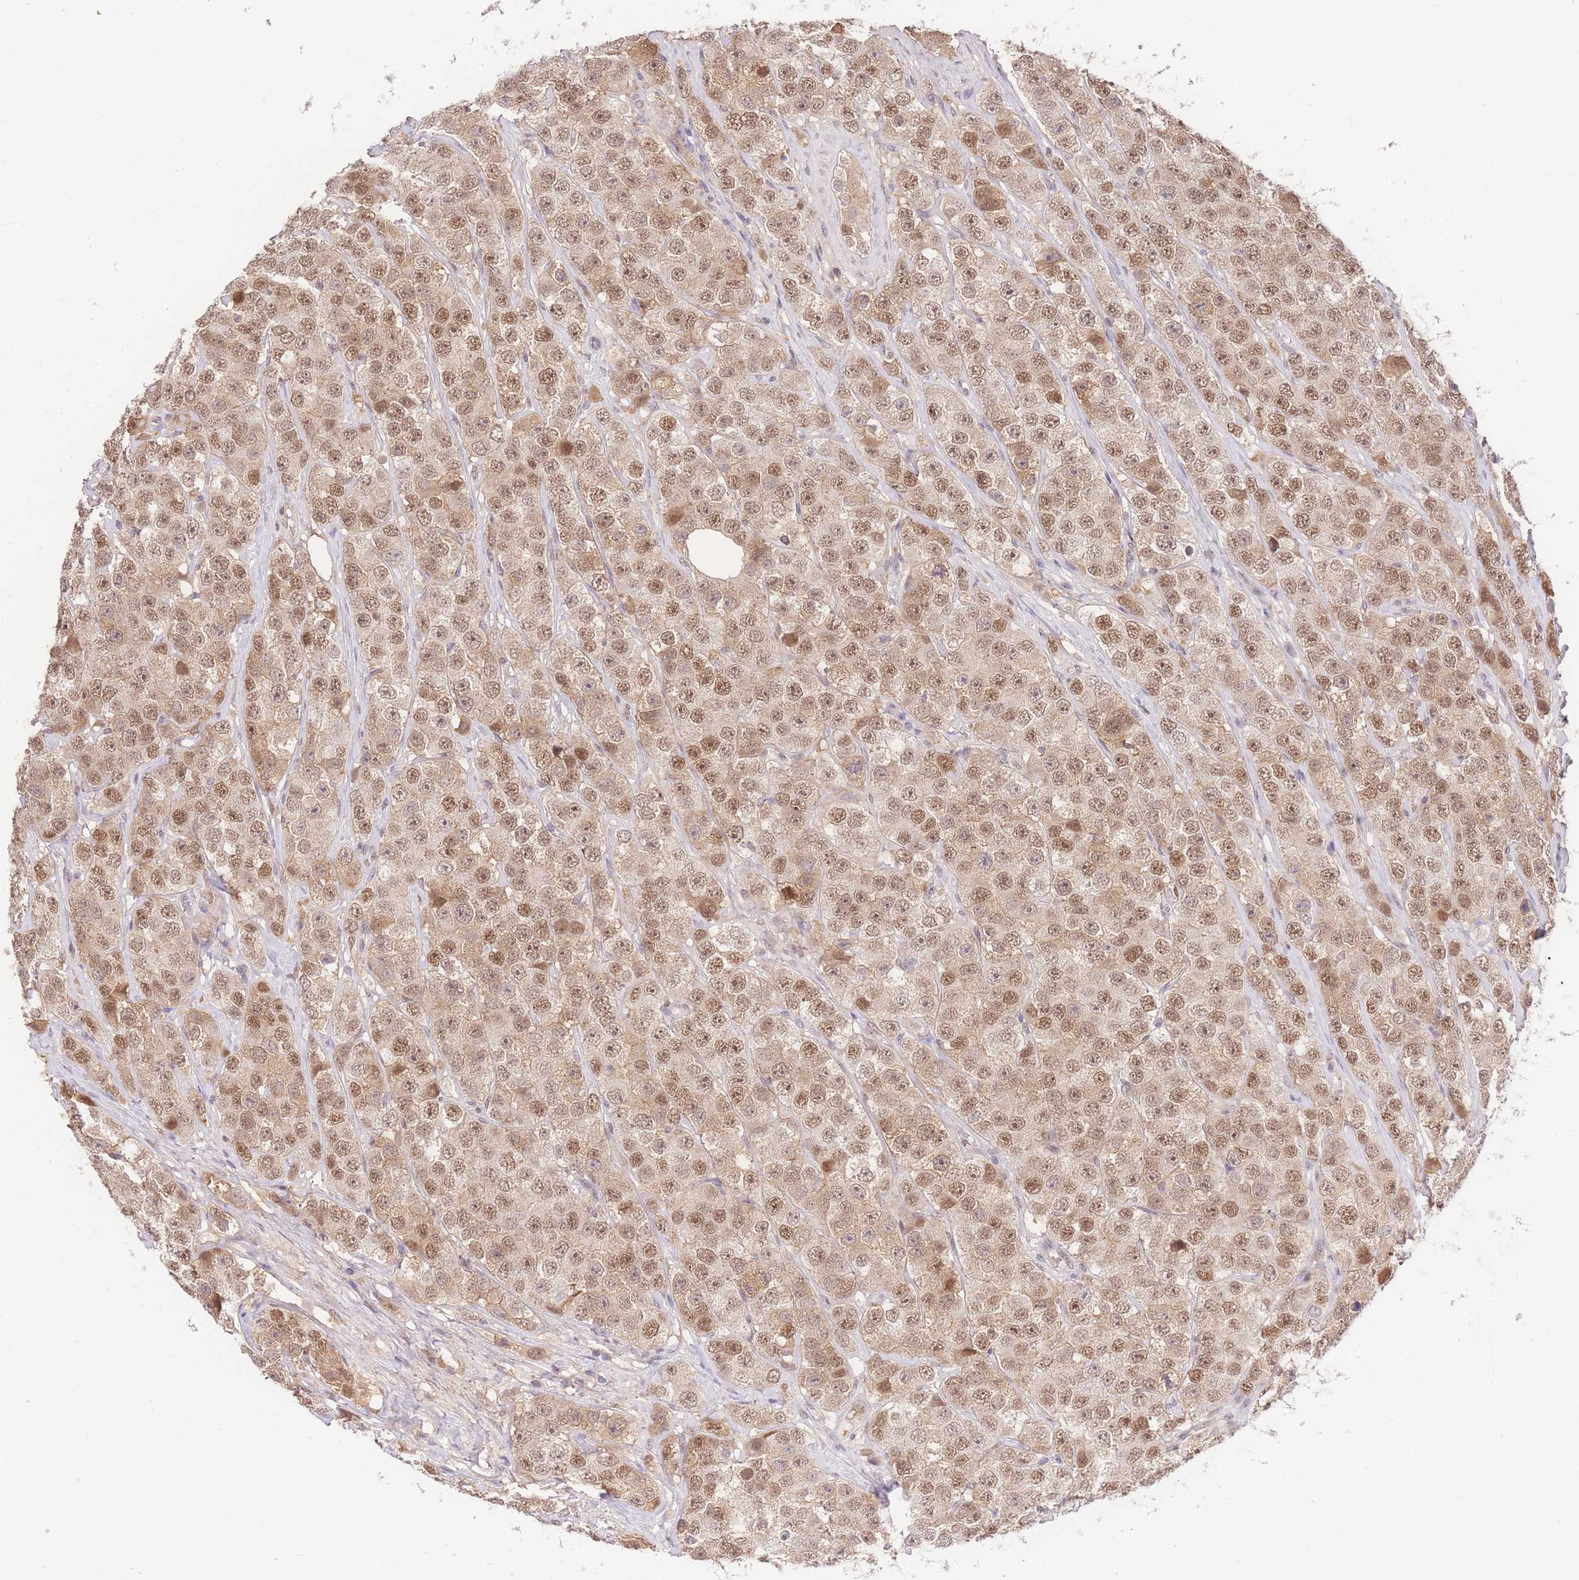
{"staining": {"intensity": "moderate", "quantity": ">75%", "location": "nuclear"}, "tissue": "testis cancer", "cell_type": "Tumor cells", "image_type": "cancer", "snomed": [{"axis": "morphology", "description": "Seminoma, NOS"}, {"axis": "topography", "description": "Testis"}], "caption": "Immunohistochemical staining of human testis seminoma shows medium levels of moderate nuclear protein positivity in approximately >75% of tumor cells.", "gene": "UBXN7", "patient": {"sex": "male", "age": 28}}